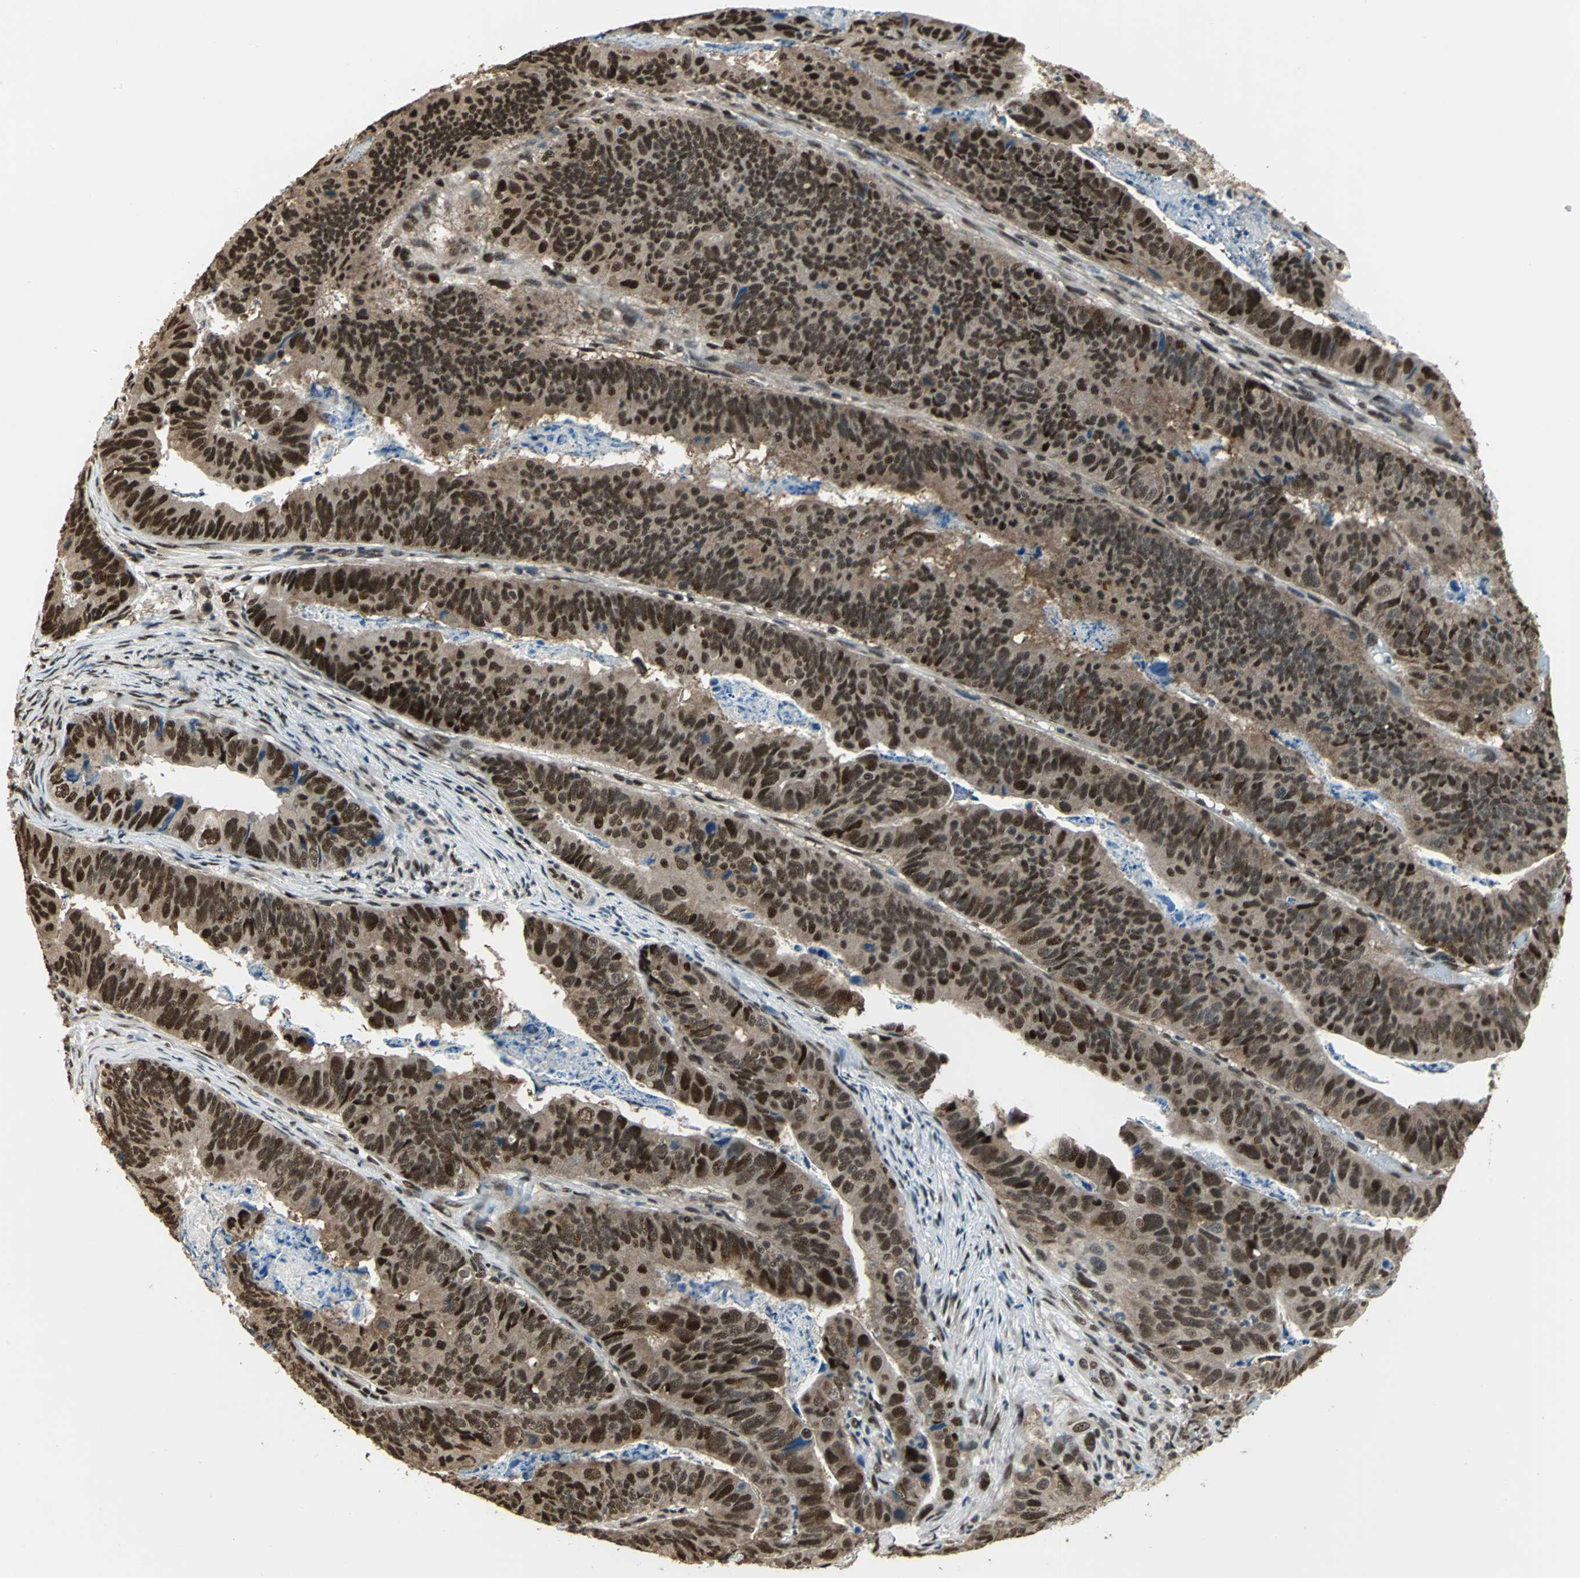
{"staining": {"intensity": "strong", "quantity": ">75%", "location": "nuclear"}, "tissue": "stomach cancer", "cell_type": "Tumor cells", "image_type": "cancer", "snomed": [{"axis": "morphology", "description": "Adenocarcinoma, NOS"}, {"axis": "topography", "description": "Stomach, lower"}], "caption": "Protein positivity by immunohistochemistry (IHC) reveals strong nuclear positivity in about >75% of tumor cells in stomach adenocarcinoma.", "gene": "MIS18BP1", "patient": {"sex": "male", "age": 77}}